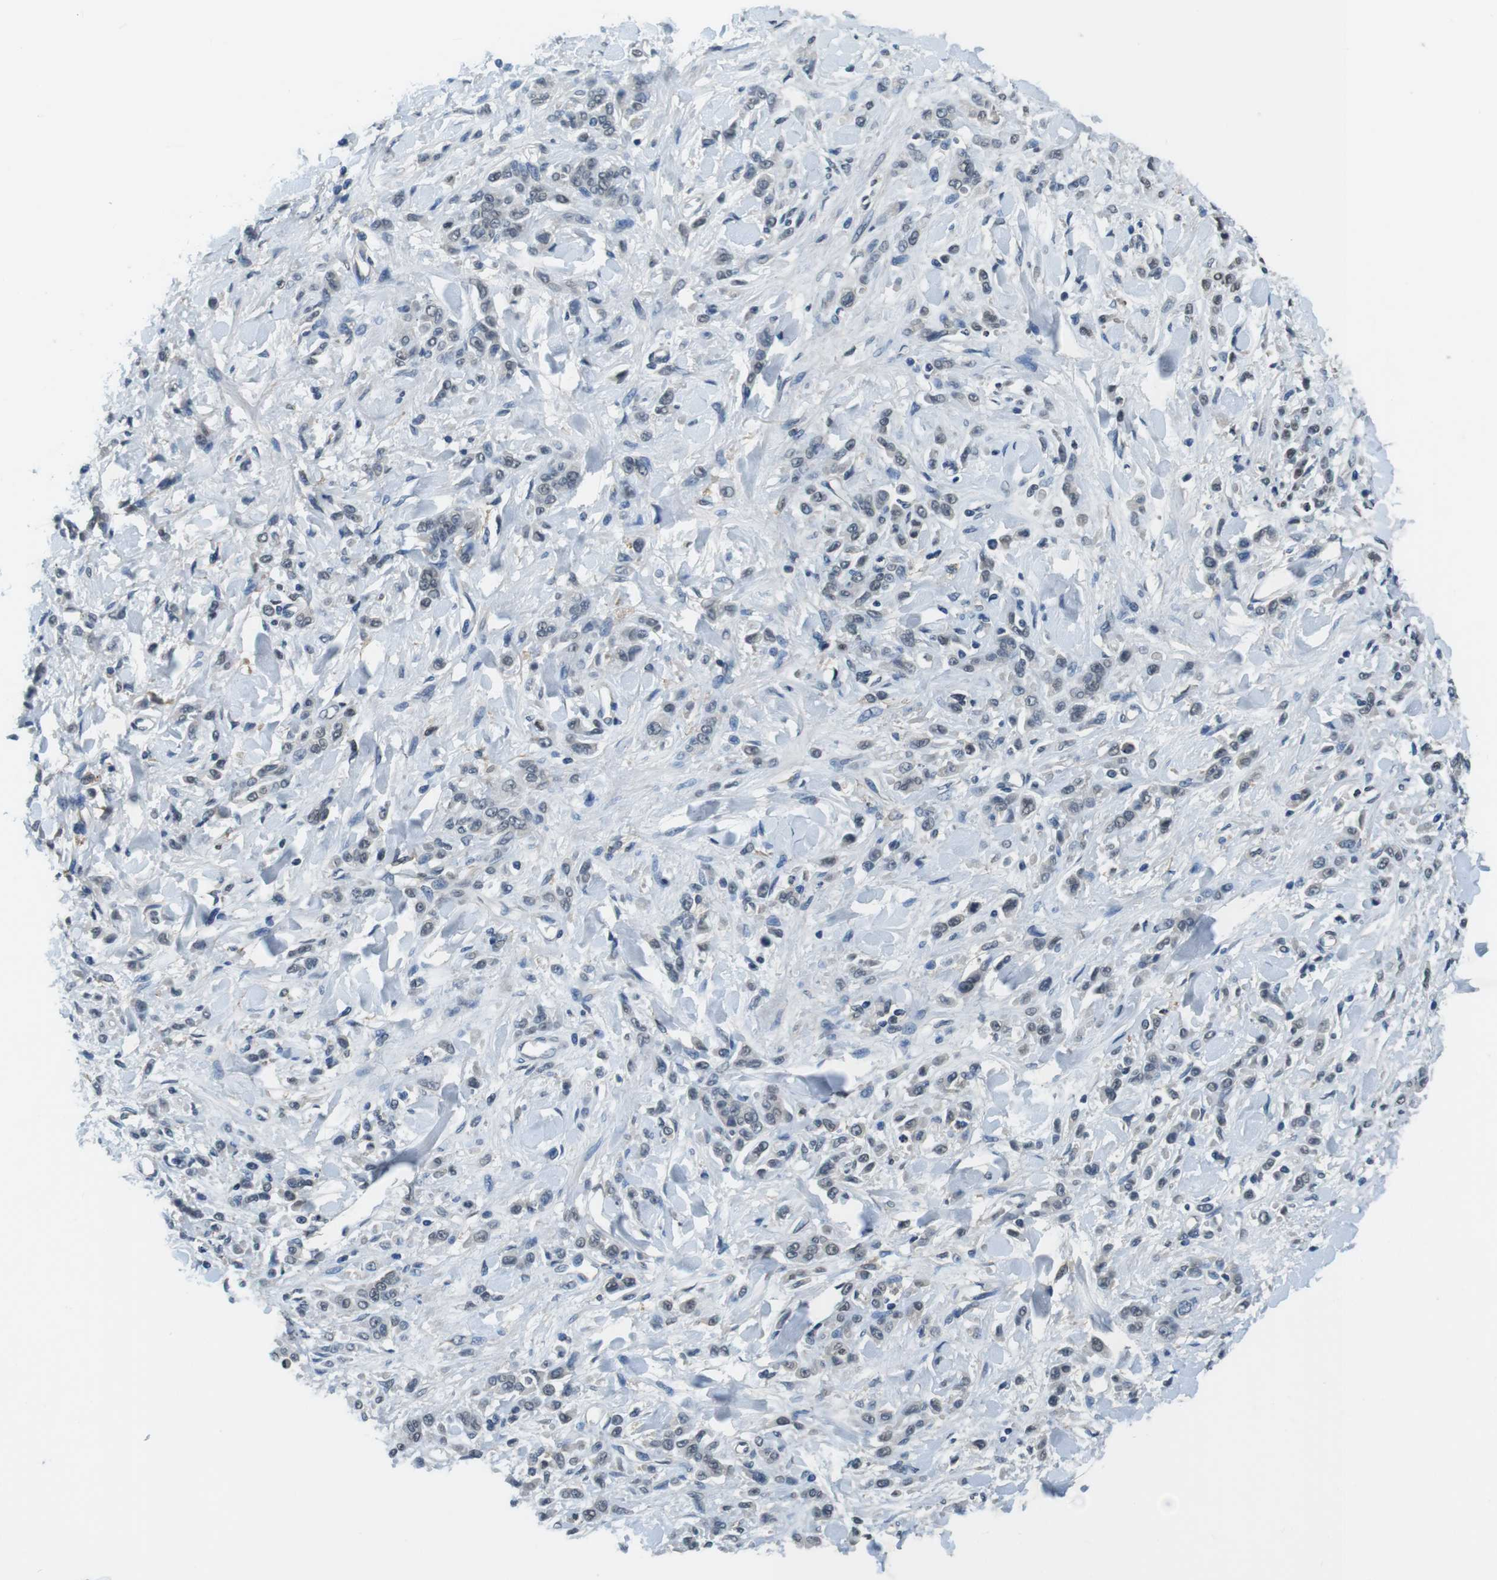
{"staining": {"intensity": "weak", "quantity": "<25%", "location": "nuclear"}, "tissue": "stomach cancer", "cell_type": "Tumor cells", "image_type": "cancer", "snomed": [{"axis": "morphology", "description": "Normal tissue, NOS"}, {"axis": "morphology", "description": "Adenocarcinoma, NOS"}, {"axis": "topography", "description": "Stomach"}], "caption": "Protein analysis of stomach adenocarcinoma displays no significant expression in tumor cells.", "gene": "CD163L1", "patient": {"sex": "male", "age": 82}}